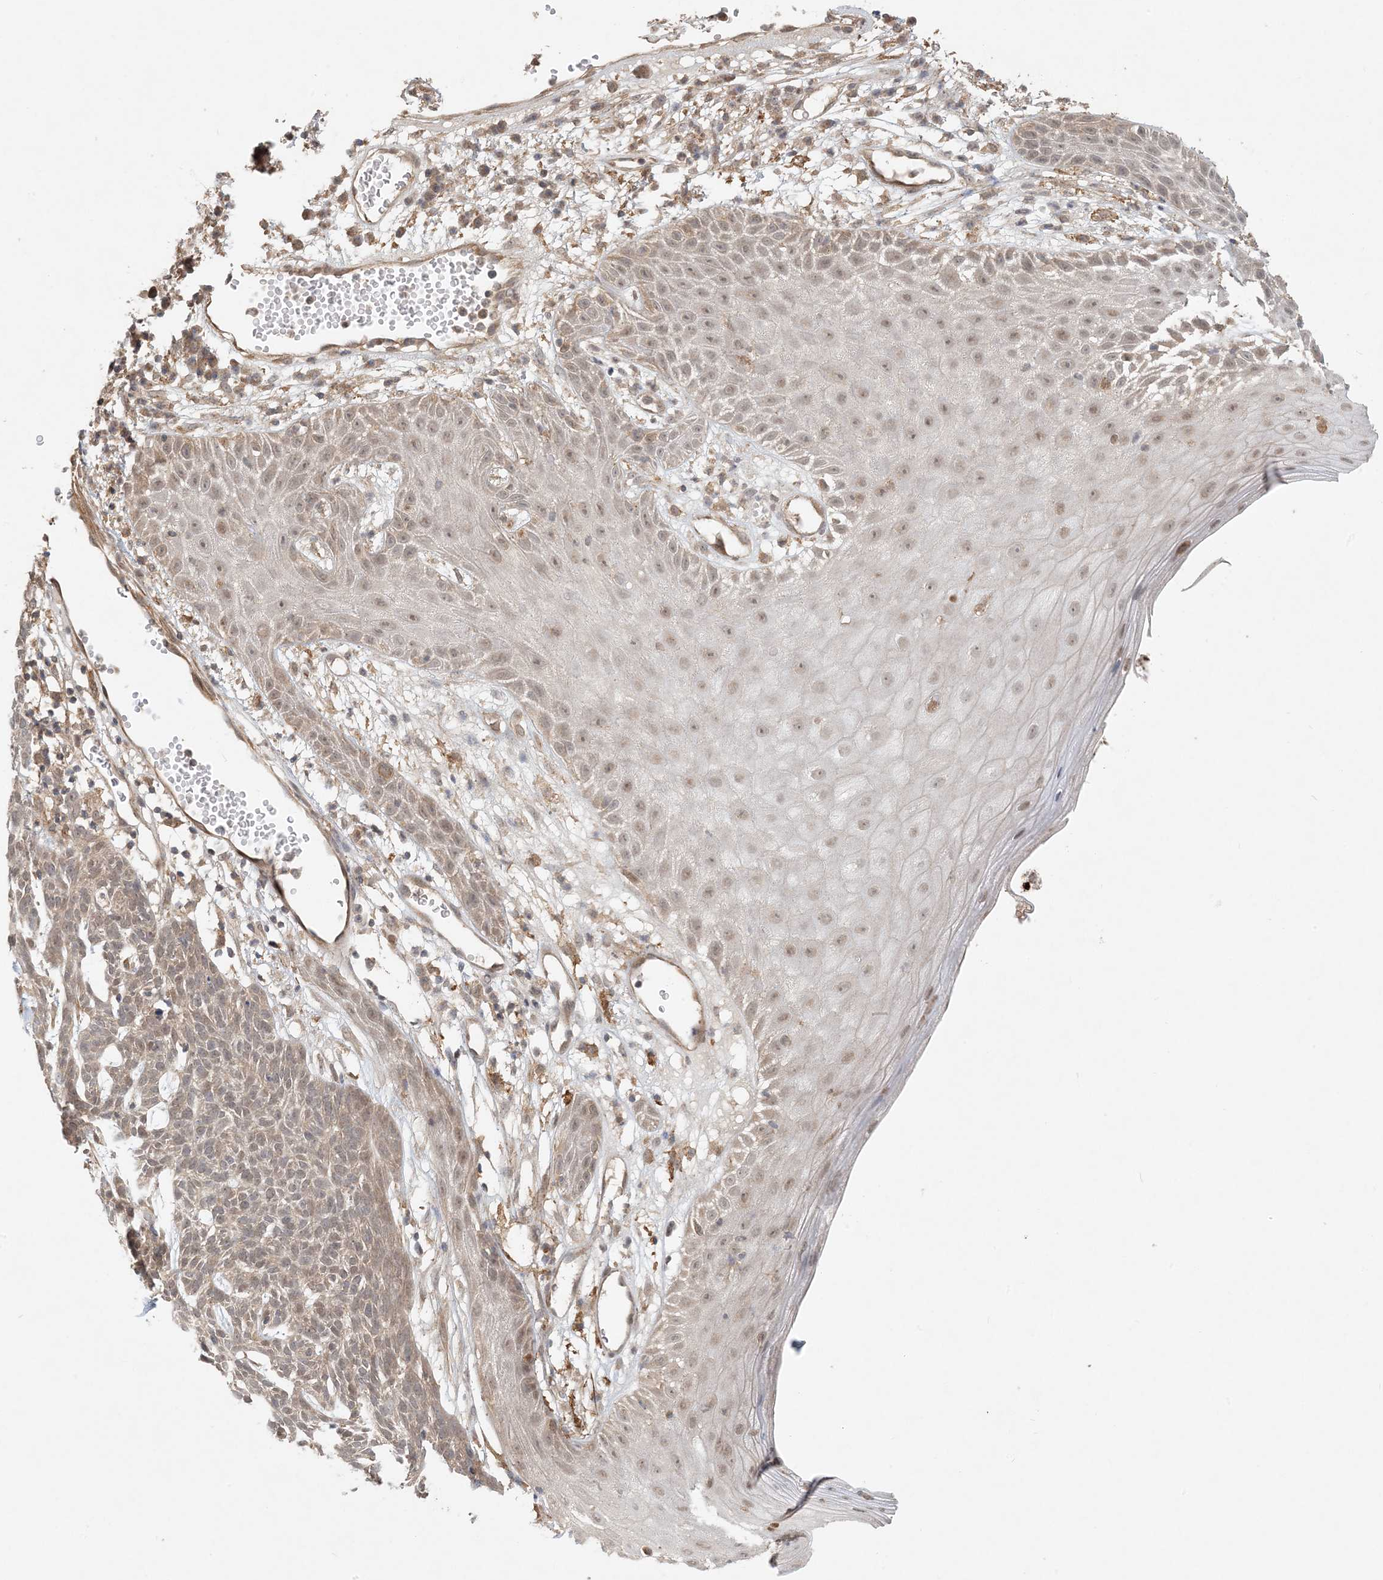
{"staining": {"intensity": "weak", "quantity": "25%-75%", "location": "cytoplasmic/membranous"}, "tissue": "skin cancer", "cell_type": "Tumor cells", "image_type": "cancer", "snomed": [{"axis": "morphology", "description": "Squamous cell carcinoma, NOS"}, {"axis": "topography", "description": "Skin"}], "caption": "About 25%-75% of tumor cells in human skin cancer (squamous cell carcinoma) demonstrate weak cytoplasmic/membranous protein staining as visualized by brown immunohistochemical staining.", "gene": "OBI1", "patient": {"sex": "female", "age": 90}}